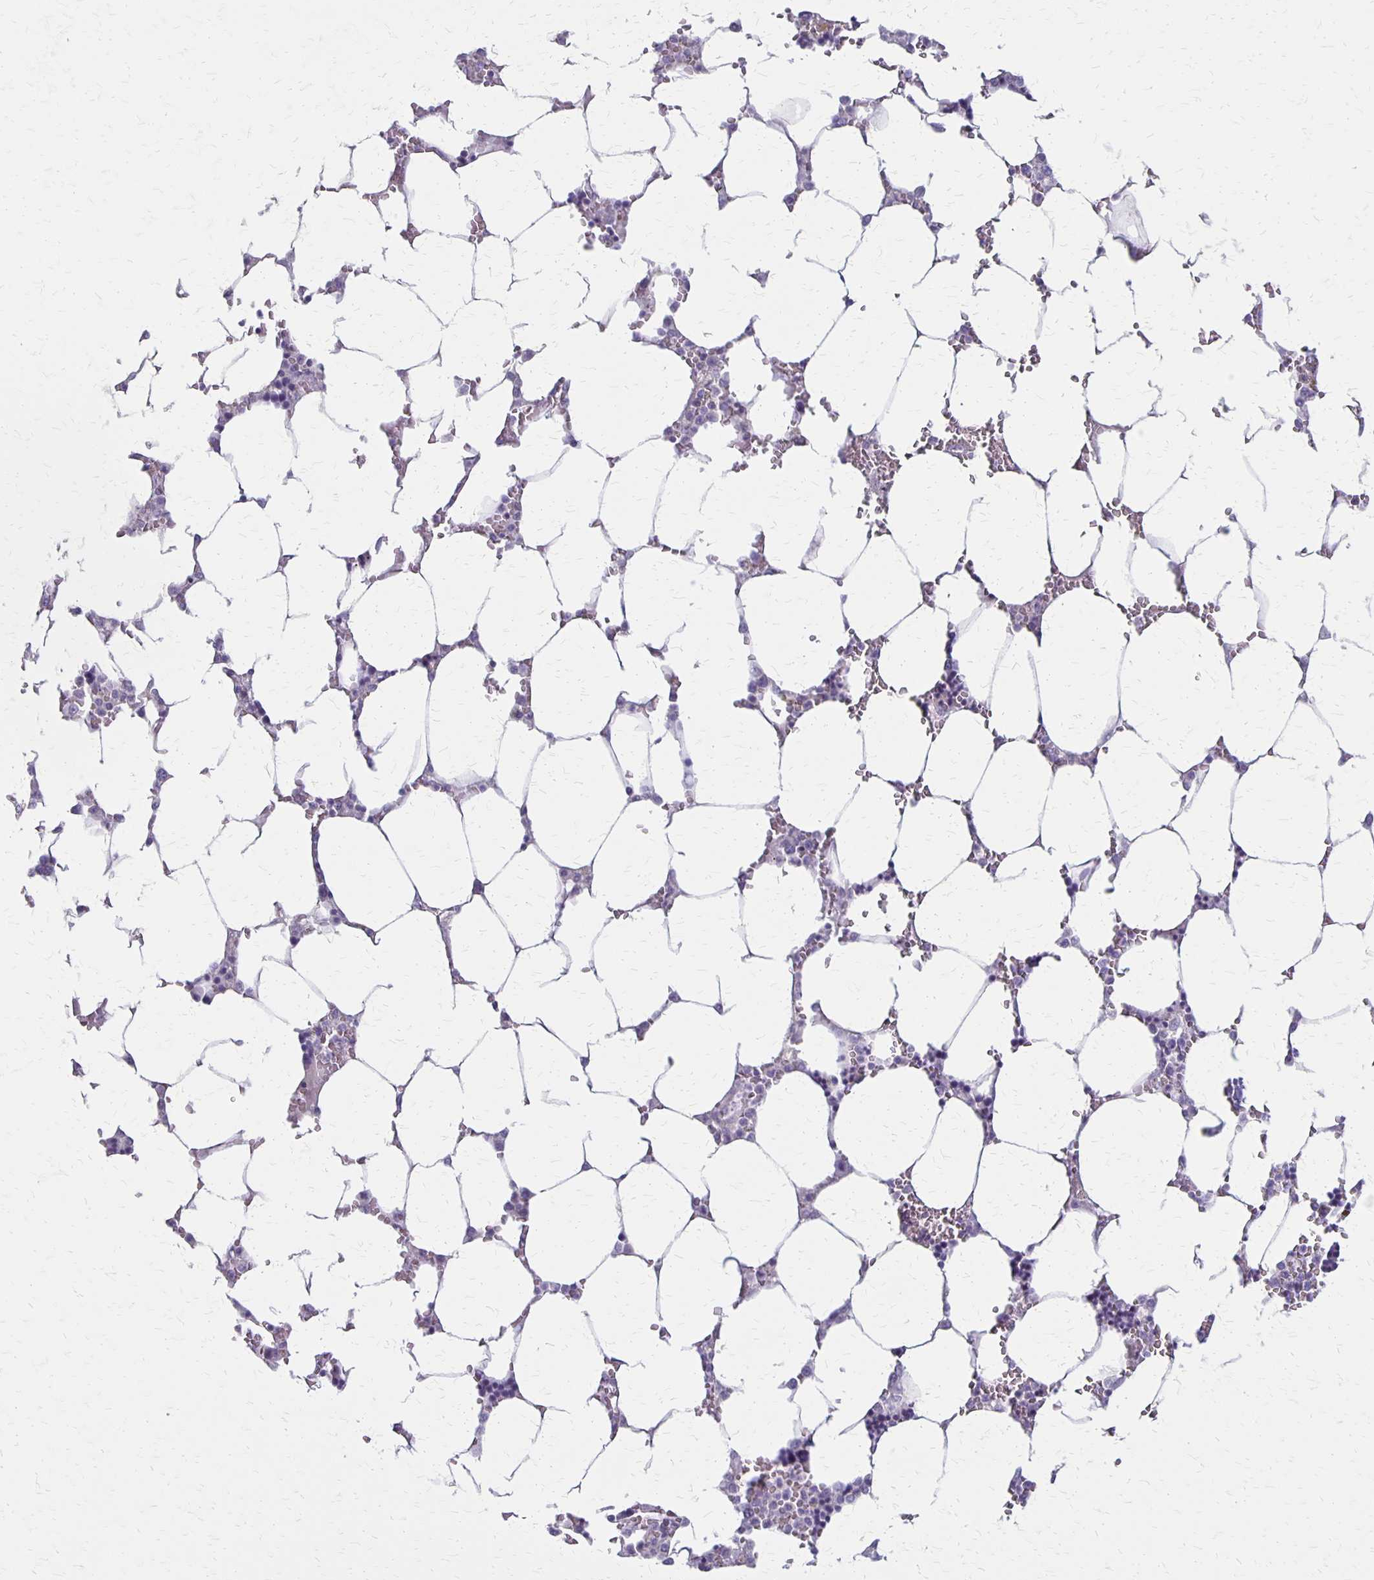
{"staining": {"intensity": "negative", "quantity": "none", "location": "none"}, "tissue": "bone marrow", "cell_type": "Hematopoietic cells", "image_type": "normal", "snomed": [{"axis": "morphology", "description": "Normal tissue, NOS"}, {"axis": "topography", "description": "Bone marrow"}], "caption": "Hematopoietic cells show no significant staining in normal bone marrow.", "gene": "HOMER1", "patient": {"sex": "male", "age": 64}}